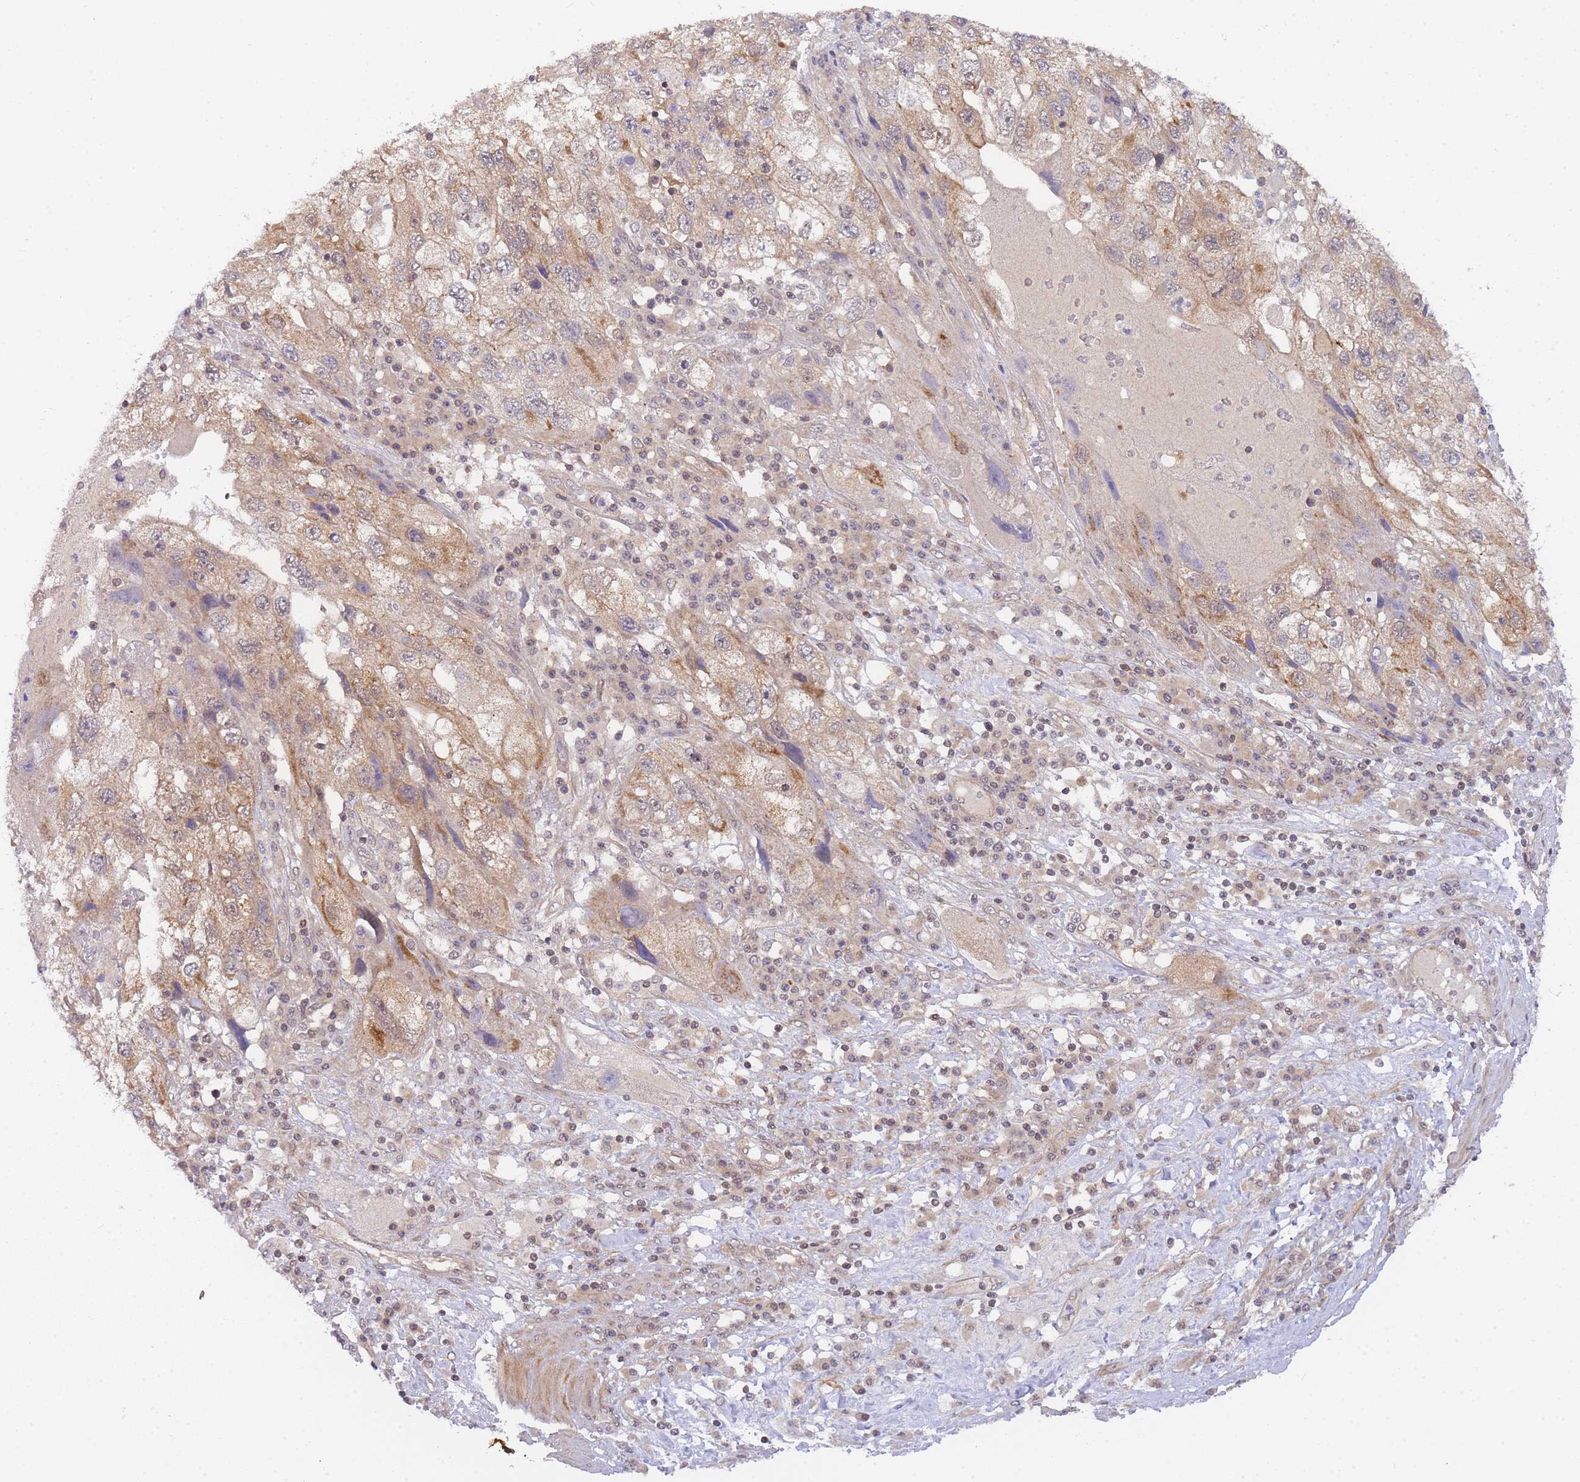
{"staining": {"intensity": "weak", "quantity": ">75%", "location": "cytoplasmic/membranous"}, "tissue": "endometrial cancer", "cell_type": "Tumor cells", "image_type": "cancer", "snomed": [{"axis": "morphology", "description": "Adenocarcinoma, NOS"}, {"axis": "topography", "description": "Endometrium"}], "caption": "A low amount of weak cytoplasmic/membranous expression is appreciated in approximately >75% of tumor cells in adenocarcinoma (endometrial) tissue.", "gene": "KIAA1191", "patient": {"sex": "female", "age": 49}}